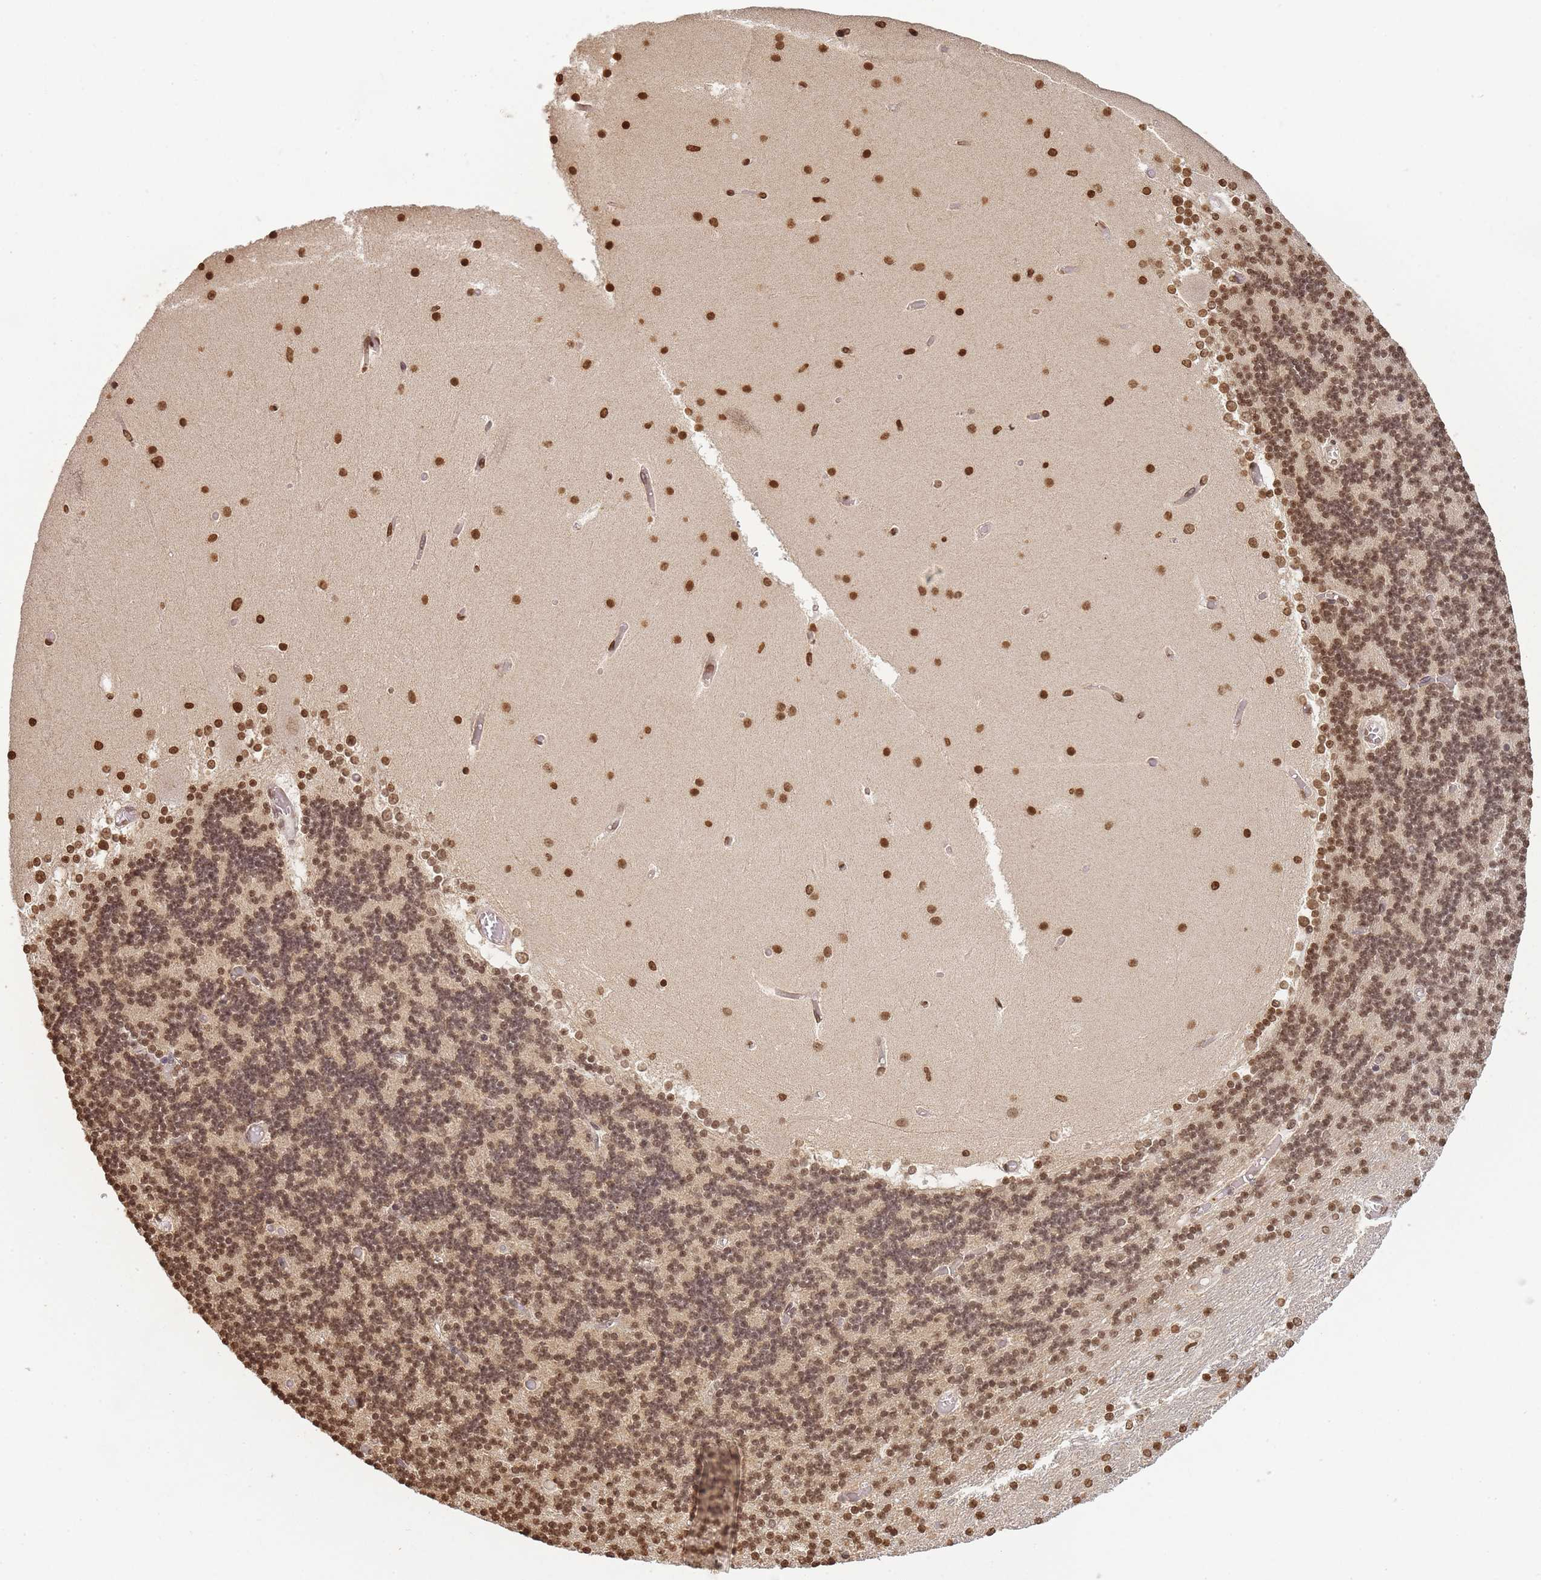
{"staining": {"intensity": "strong", "quantity": ">75%", "location": "nuclear"}, "tissue": "cerebellum", "cell_type": "Cells in granular layer", "image_type": "normal", "snomed": [{"axis": "morphology", "description": "Normal tissue, NOS"}, {"axis": "topography", "description": "Cerebellum"}], "caption": "Cerebellum stained with immunohistochemistry (IHC) demonstrates strong nuclear expression in about >75% of cells in granular layer.", "gene": "WWTR1", "patient": {"sex": "female", "age": 28}}